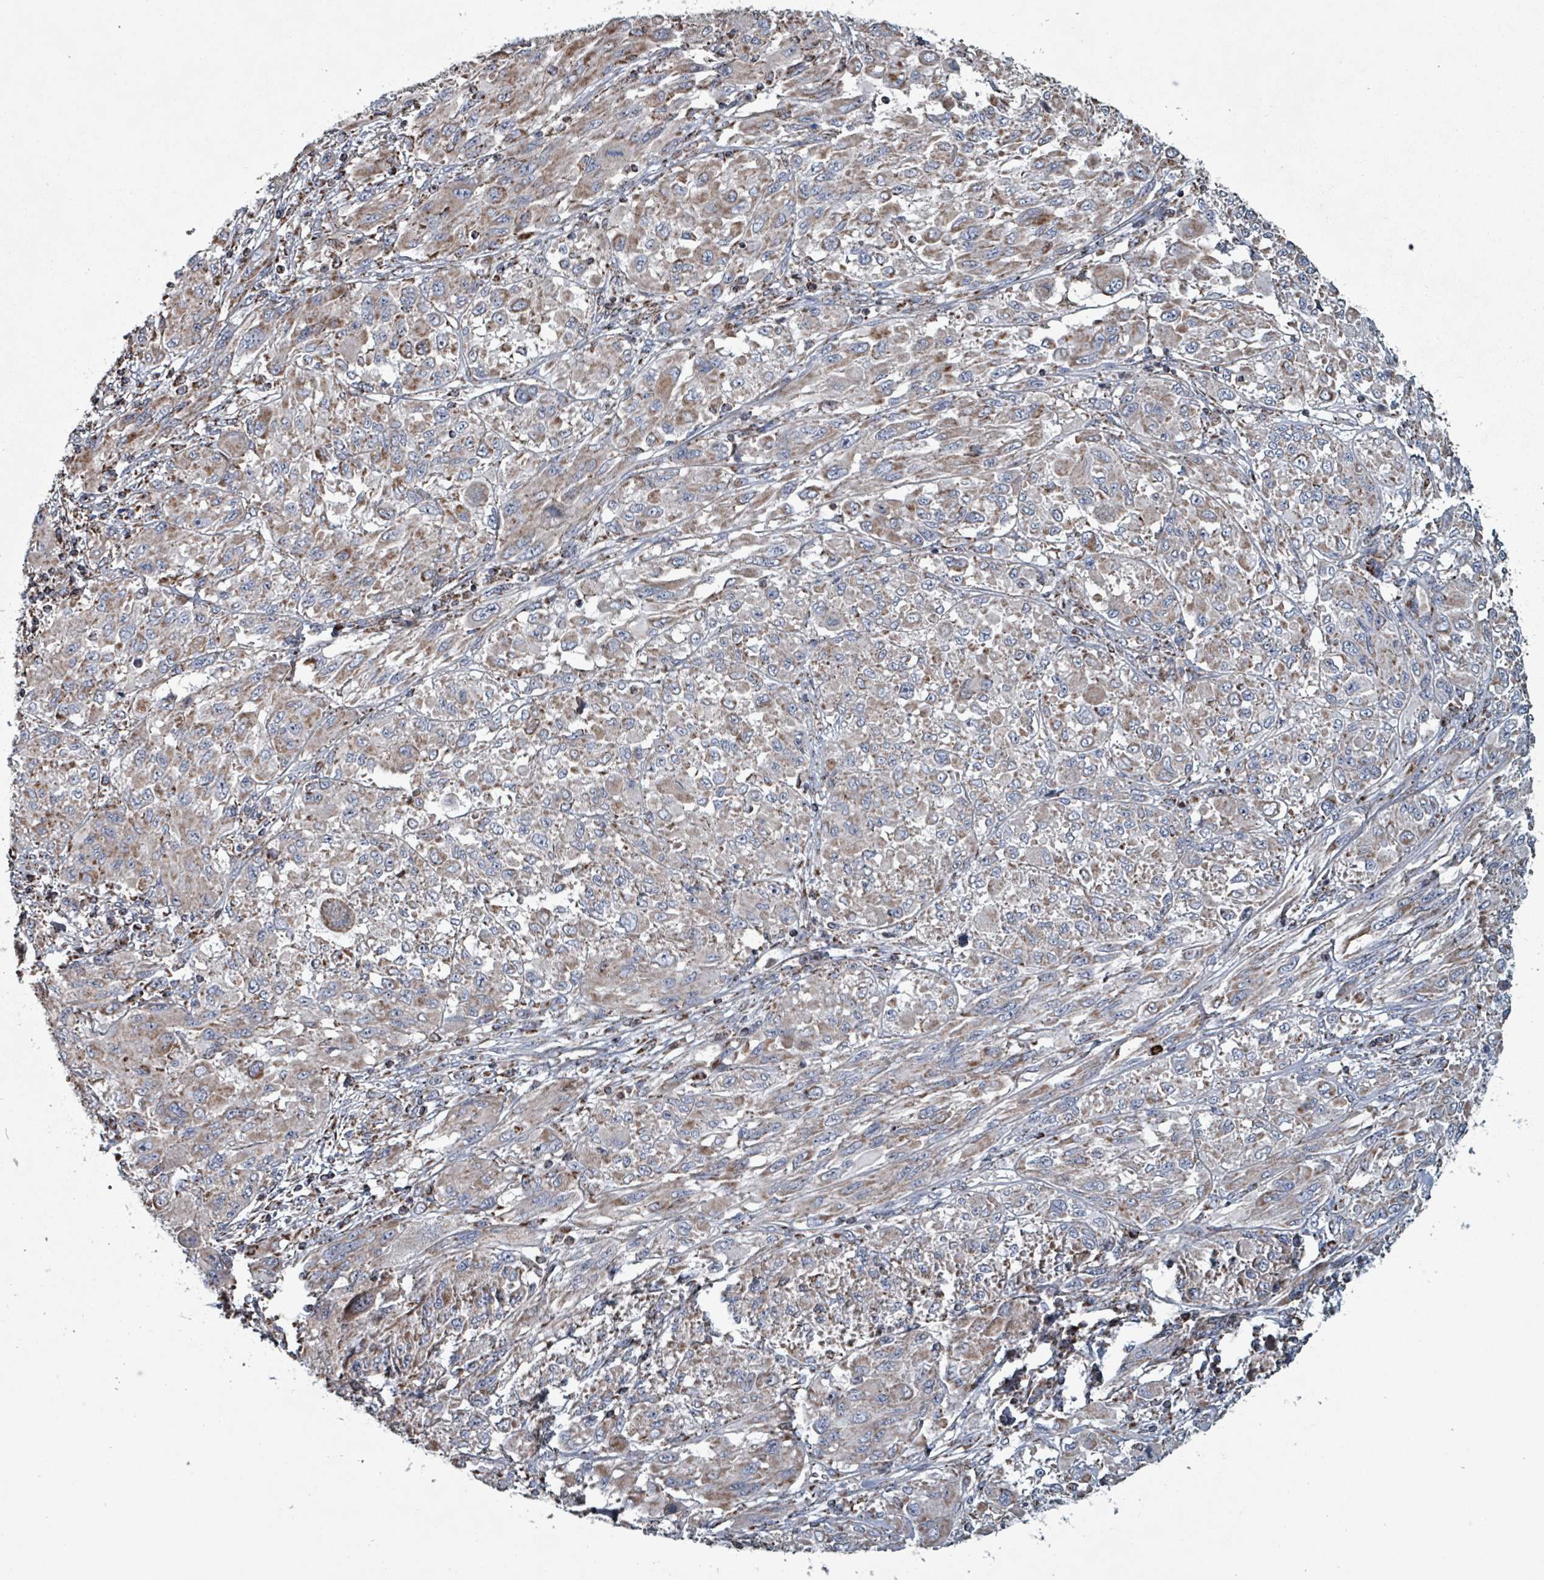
{"staining": {"intensity": "weak", "quantity": ">75%", "location": "cytoplasmic/membranous"}, "tissue": "melanoma", "cell_type": "Tumor cells", "image_type": "cancer", "snomed": [{"axis": "morphology", "description": "Malignant melanoma, NOS"}, {"axis": "topography", "description": "Skin"}], "caption": "Immunohistochemical staining of melanoma exhibits weak cytoplasmic/membranous protein expression in about >75% of tumor cells. (DAB IHC, brown staining for protein, blue staining for nuclei).", "gene": "ABHD18", "patient": {"sex": "female", "age": 91}}